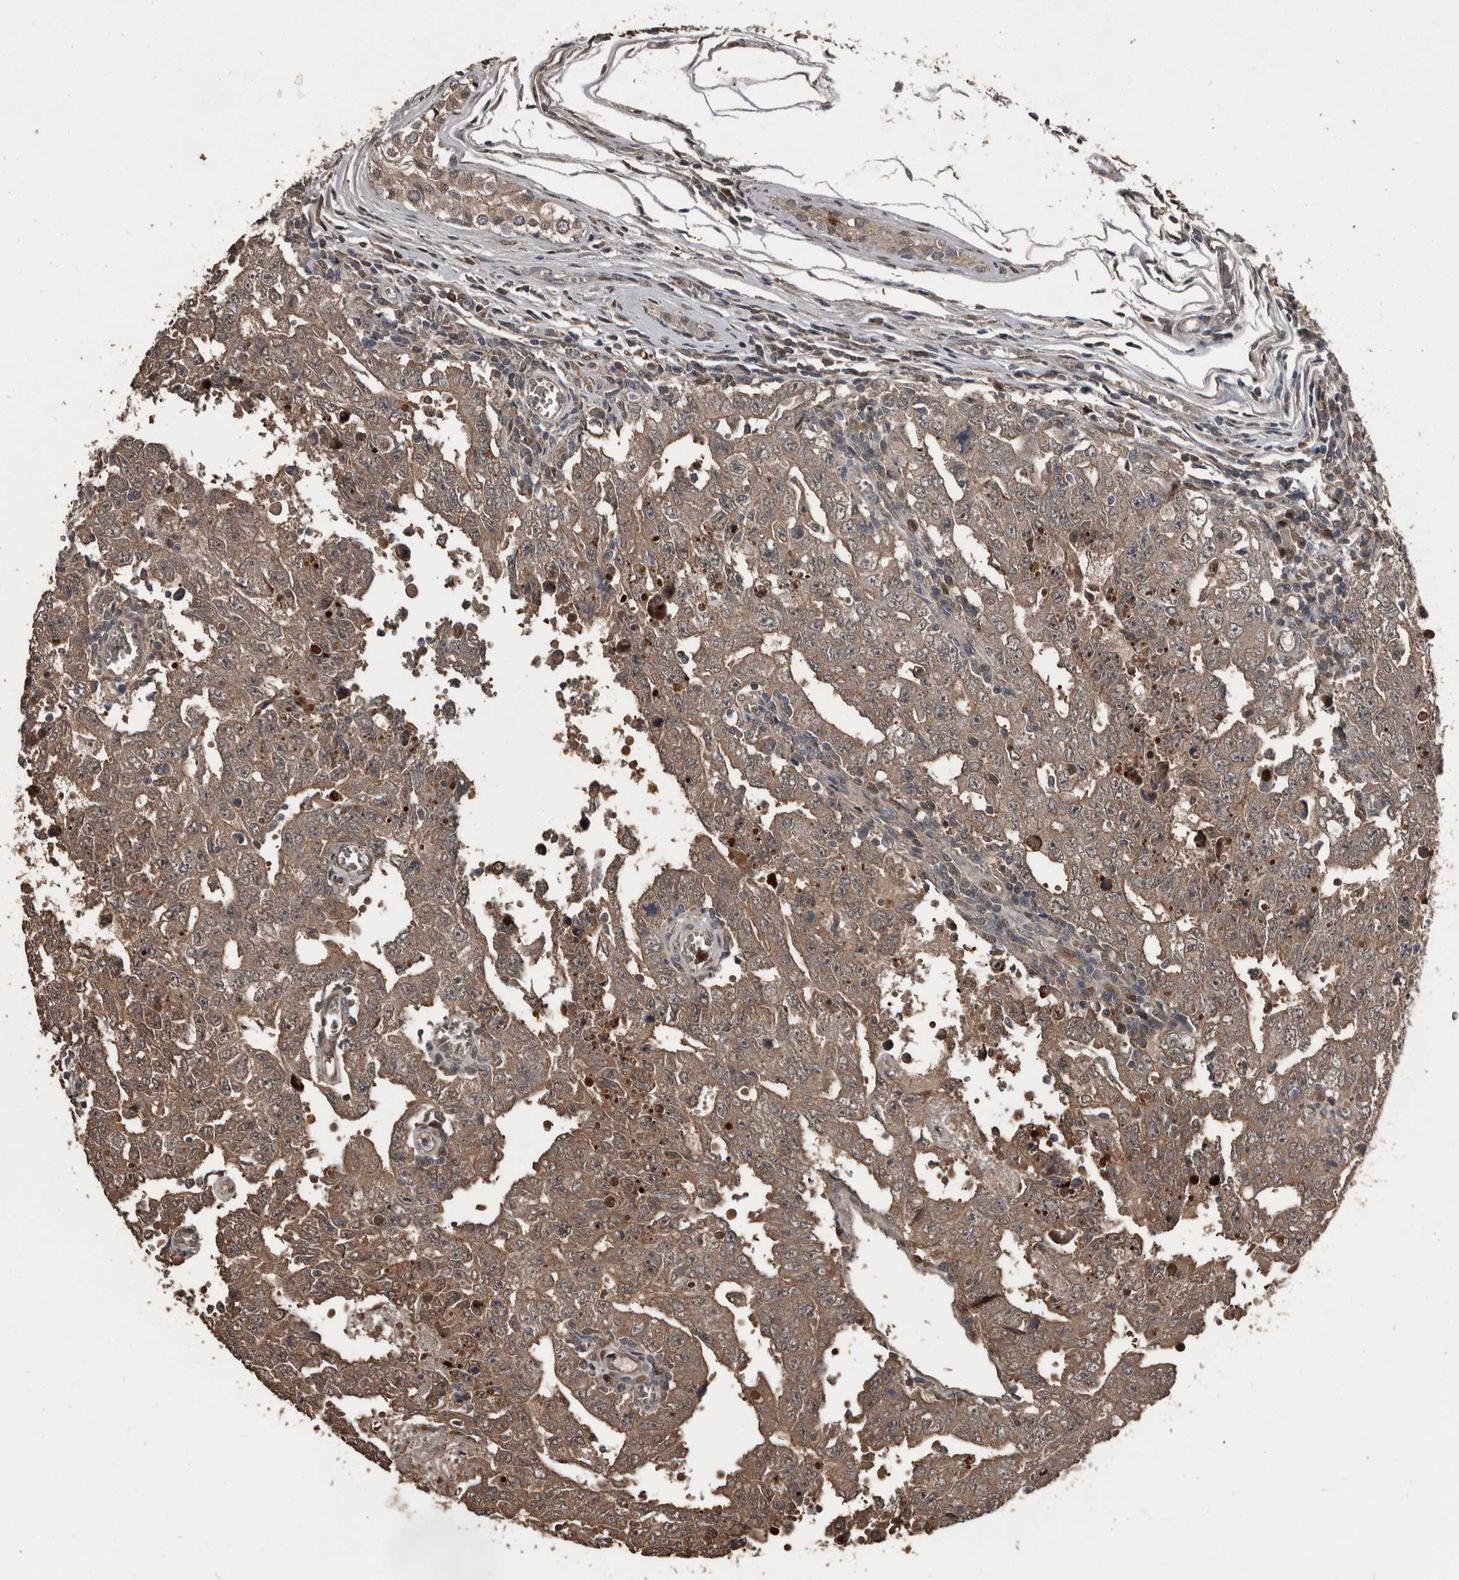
{"staining": {"intensity": "moderate", "quantity": ">75%", "location": "cytoplasmic/membranous"}, "tissue": "testis cancer", "cell_type": "Tumor cells", "image_type": "cancer", "snomed": [{"axis": "morphology", "description": "Carcinoma, Embryonal, NOS"}, {"axis": "topography", "description": "Testis"}], "caption": "IHC staining of embryonal carcinoma (testis), which reveals medium levels of moderate cytoplasmic/membranous positivity in approximately >75% of tumor cells indicating moderate cytoplasmic/membranous protein expression. The staining was performed using DAB (brown) for protein detection and nuclei were counterstained in hematoxylin (blue).", "gene": "FSBP", "patient": {"sex": "male", "age": 26}}